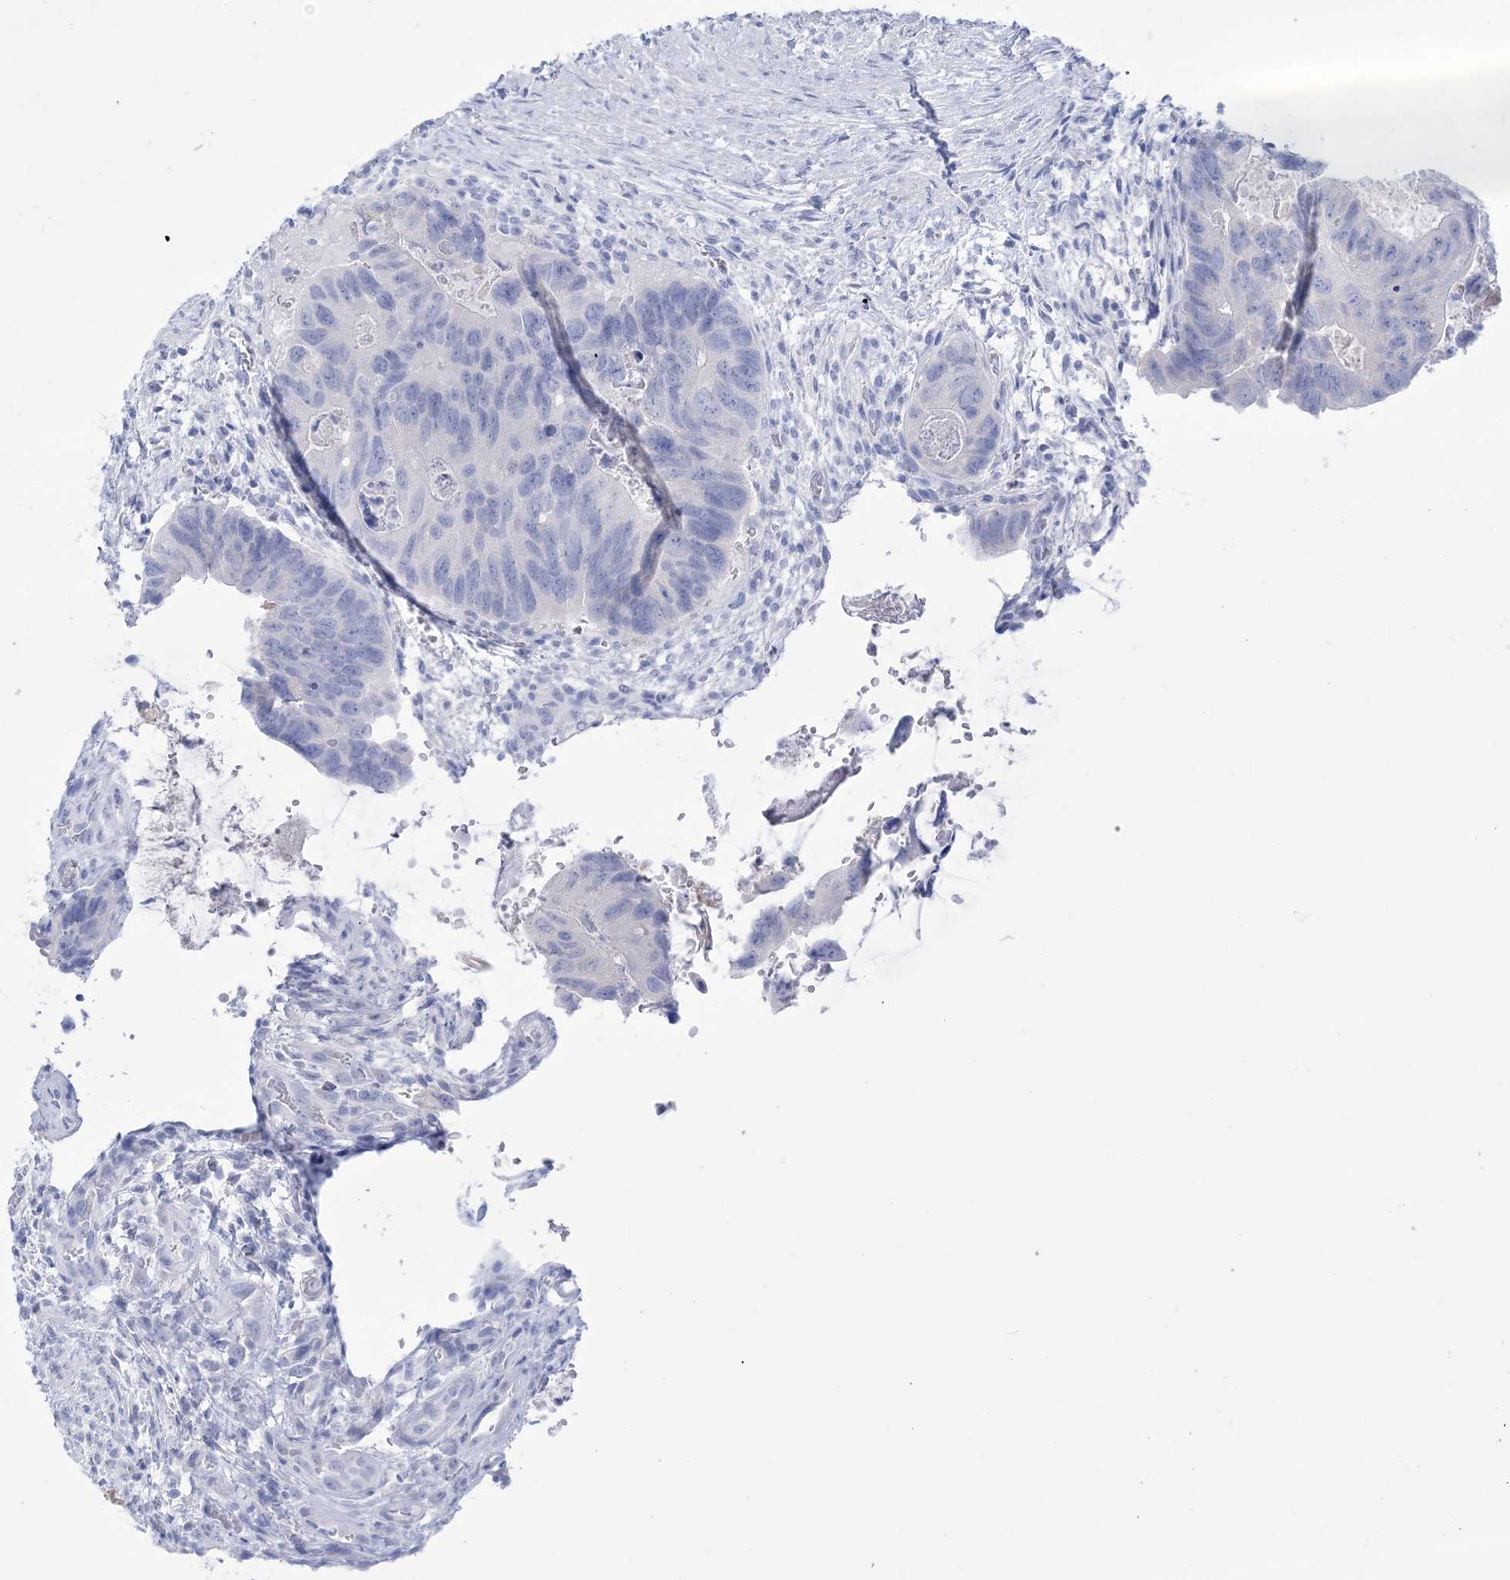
{"staining": {"intensity": "negative", "quantity": "none", "location": "none"}, "tissue": "colorectal cancer", "cell_type": "Tumor cells", "image_type": "cancer", "snomed": [{"axis": "morphology", "description": "Adenocarcinoma, NOS"}, {"axis": "topography", "description": "Rectum"}], "caption": "An immunohistochemistry (IHC) image of colorectal adenocarcinoma is shown. There is no staining in tumor cells of colorectal adenocarcinoma.", "gene": "RBP2", "patient": {"sex": "male", "age": 63}}